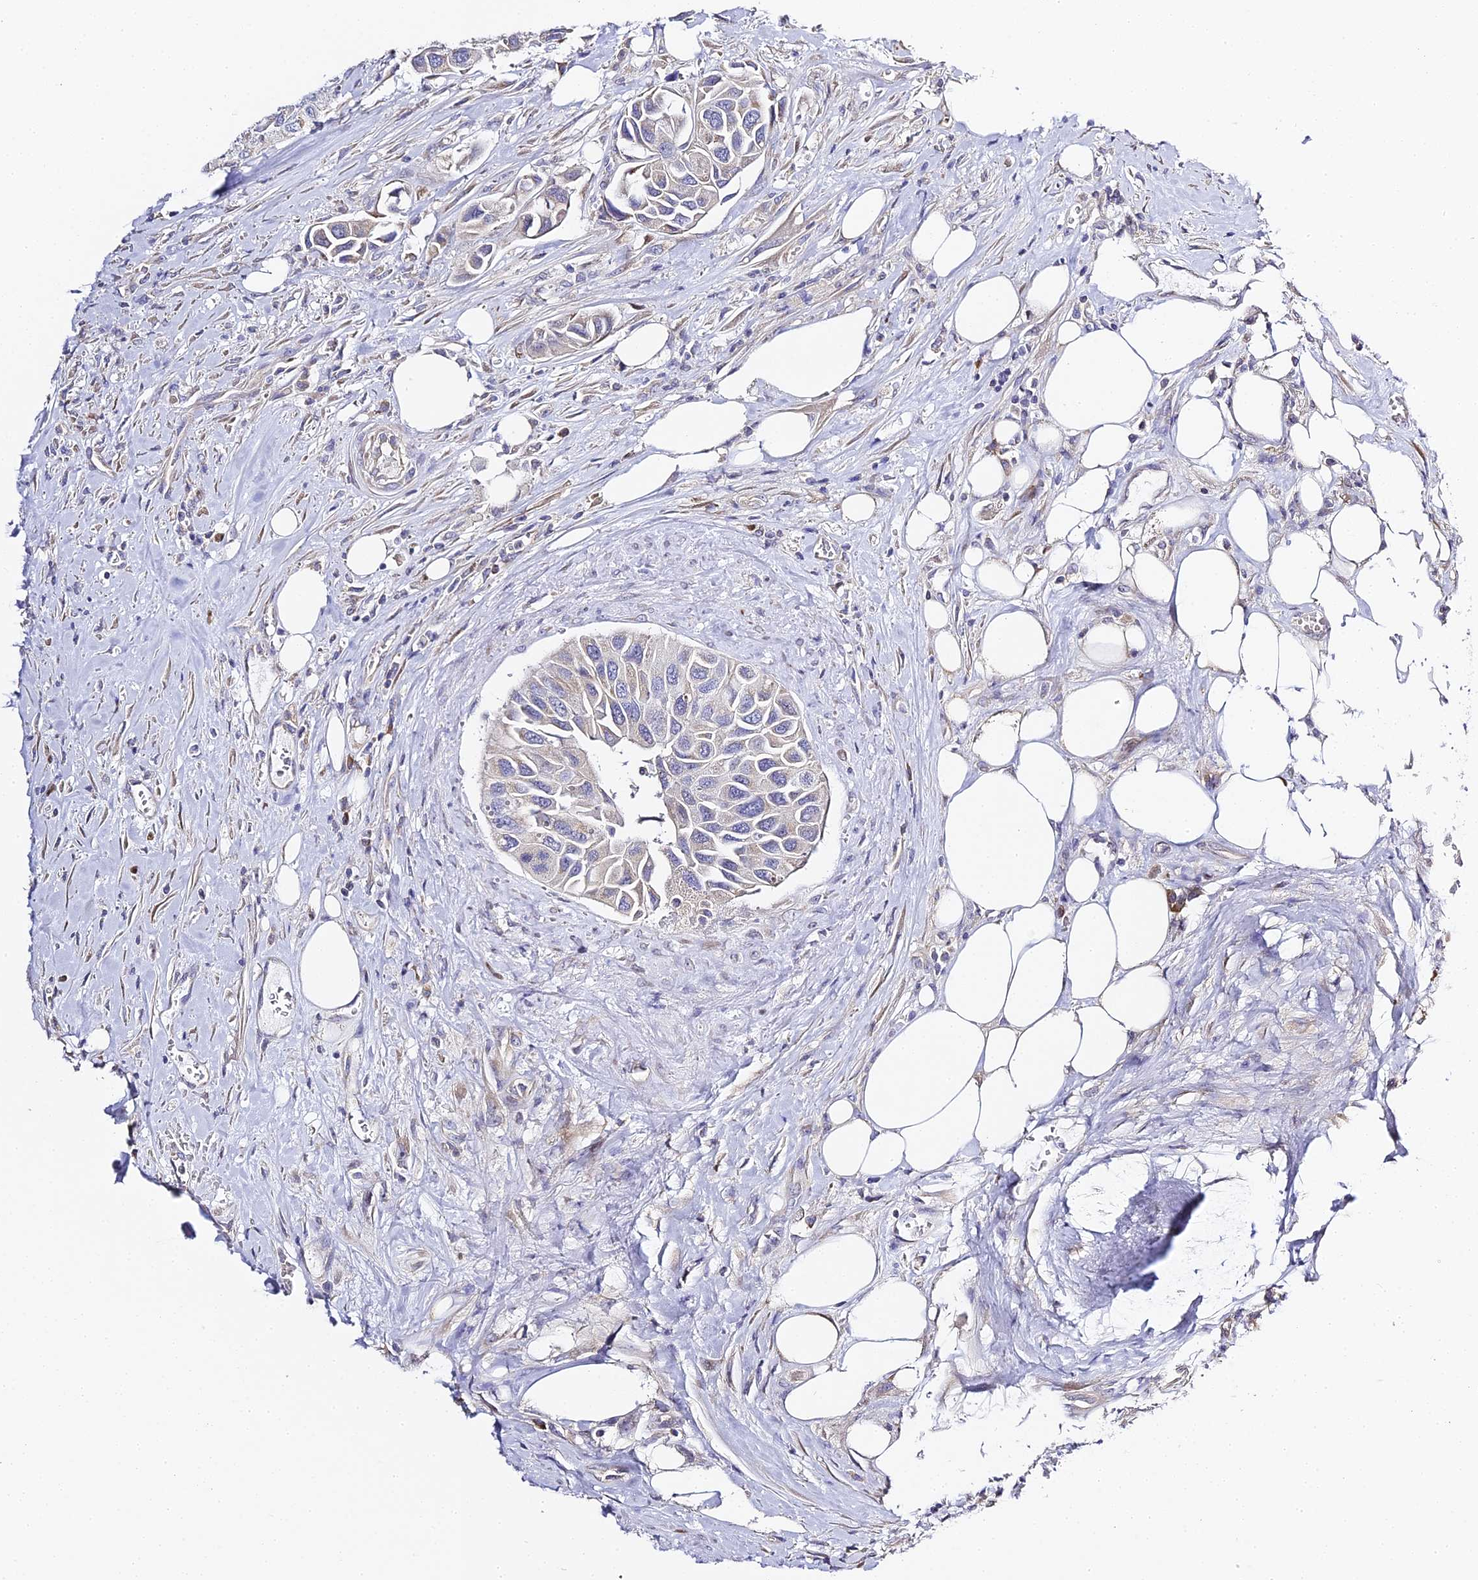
{"staining": {"intensity": "negative", "quantity": "none", "location": "none"}, "tissue": "urothelial cancer", "cell_type": "Tumor cells", "image_type": "cancer", "snomed": [{"axis": "morphology", "description": "Urothelial carcinoma, High grade"}, {"axis": "topography", "description": "Urinary bladder"}], "caption": "IHC histopathology image of urothelial cancer stained for a protein (brown), which demonstrates no positivity in tumor cells.", "gene": "SERP1", "patient": {"sex": "male", "age": 74}}